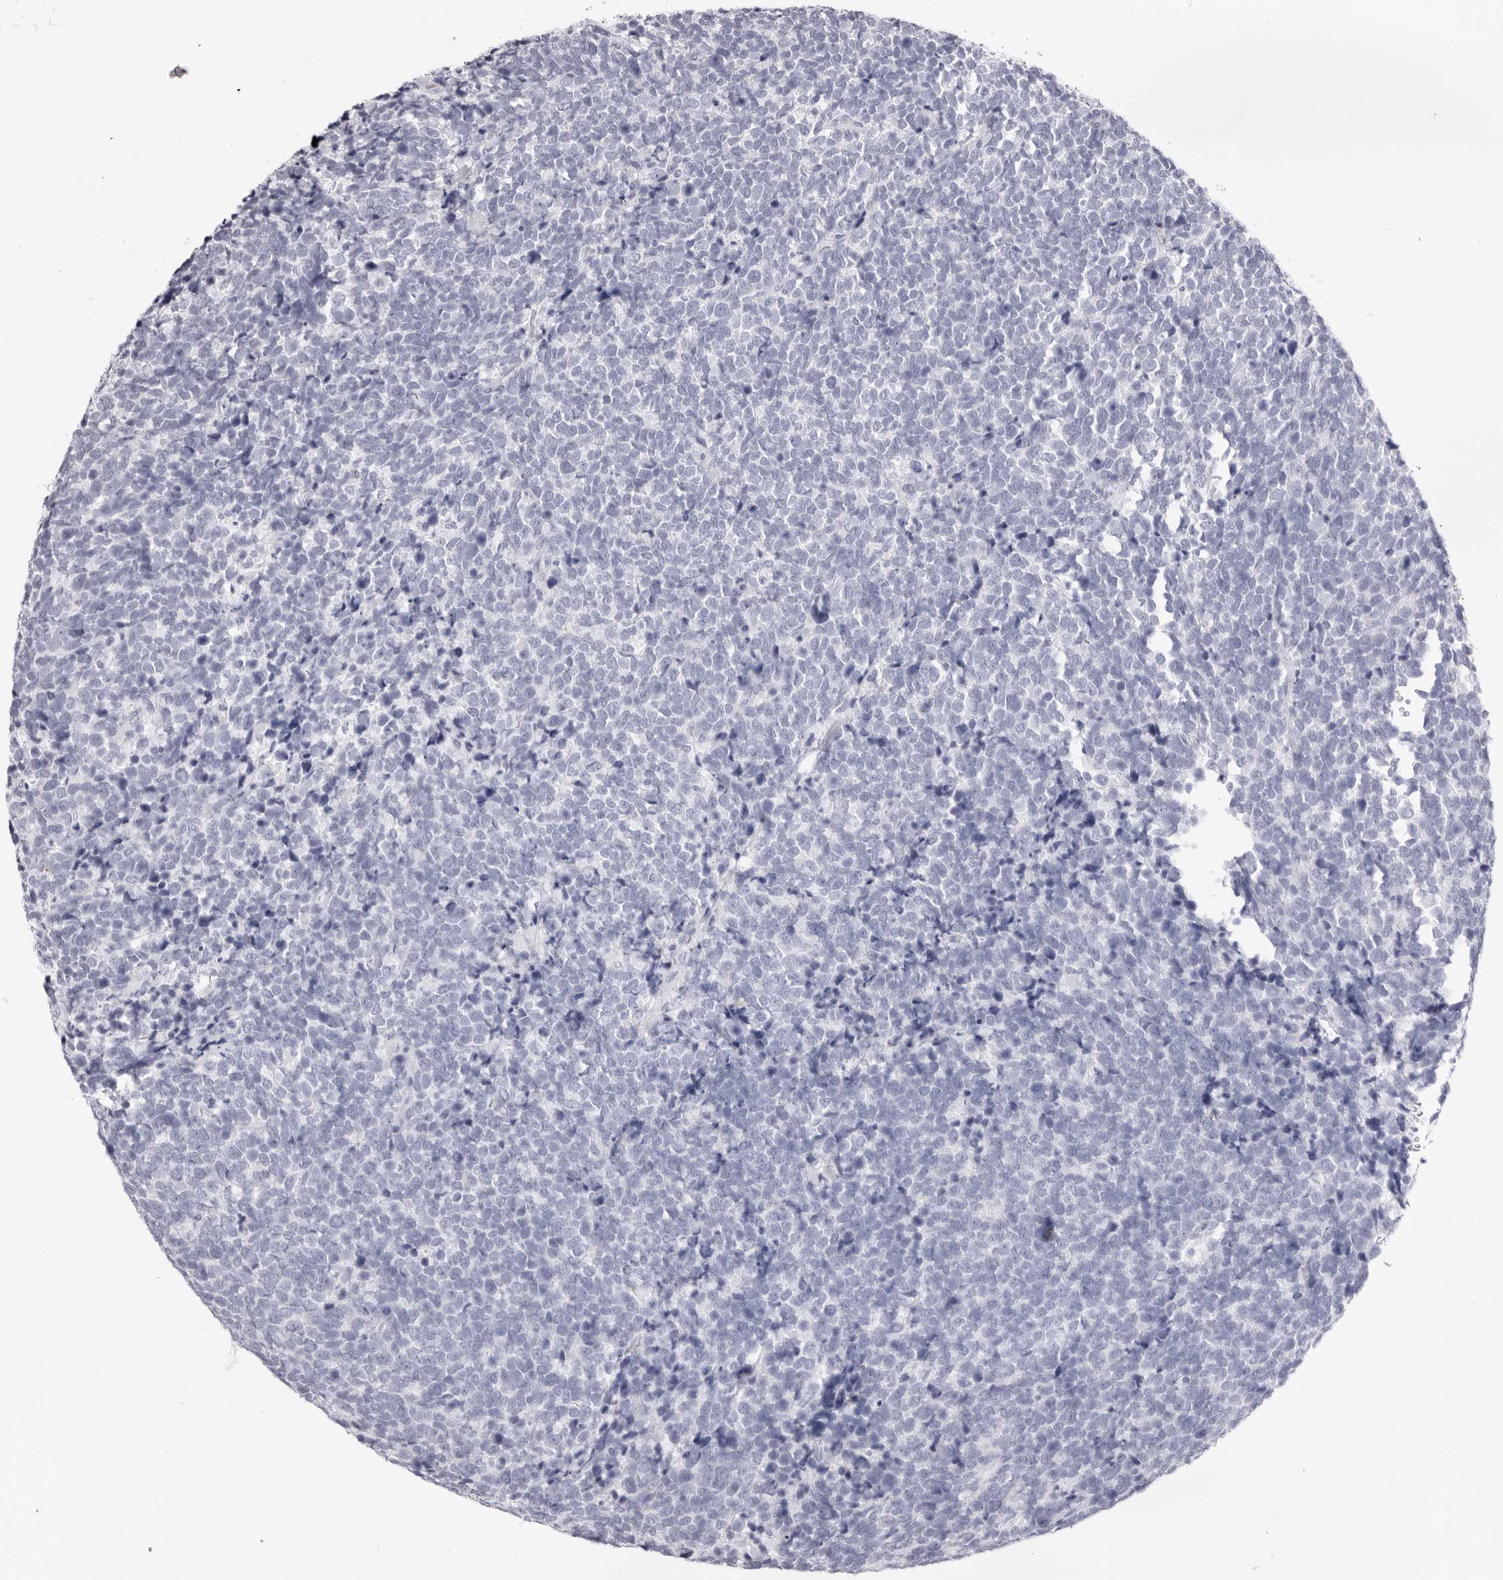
{"staining": {"intensity": "negative", "quantity": "none", "location": "none"}, "tissue": "urothelial cancer", "cell_type": "Tumor cells", "image_type": "cancer", "snomed": [{"axis": "morphology", "description": "Urothelial carcinoma, High grade"}, {"axis": "topography", "description": "Urinary bladder"}], "caption": "Immunohistochemistry (IHC) micrograph of neoplastic tissue: urothelial cancer stained with DAB (3,3'-diaminobenzidine) exhibits no significant protein positivity in tumor cells.", "gene": "TMOD4", "patient": {"sex": "female", "age": 82}}